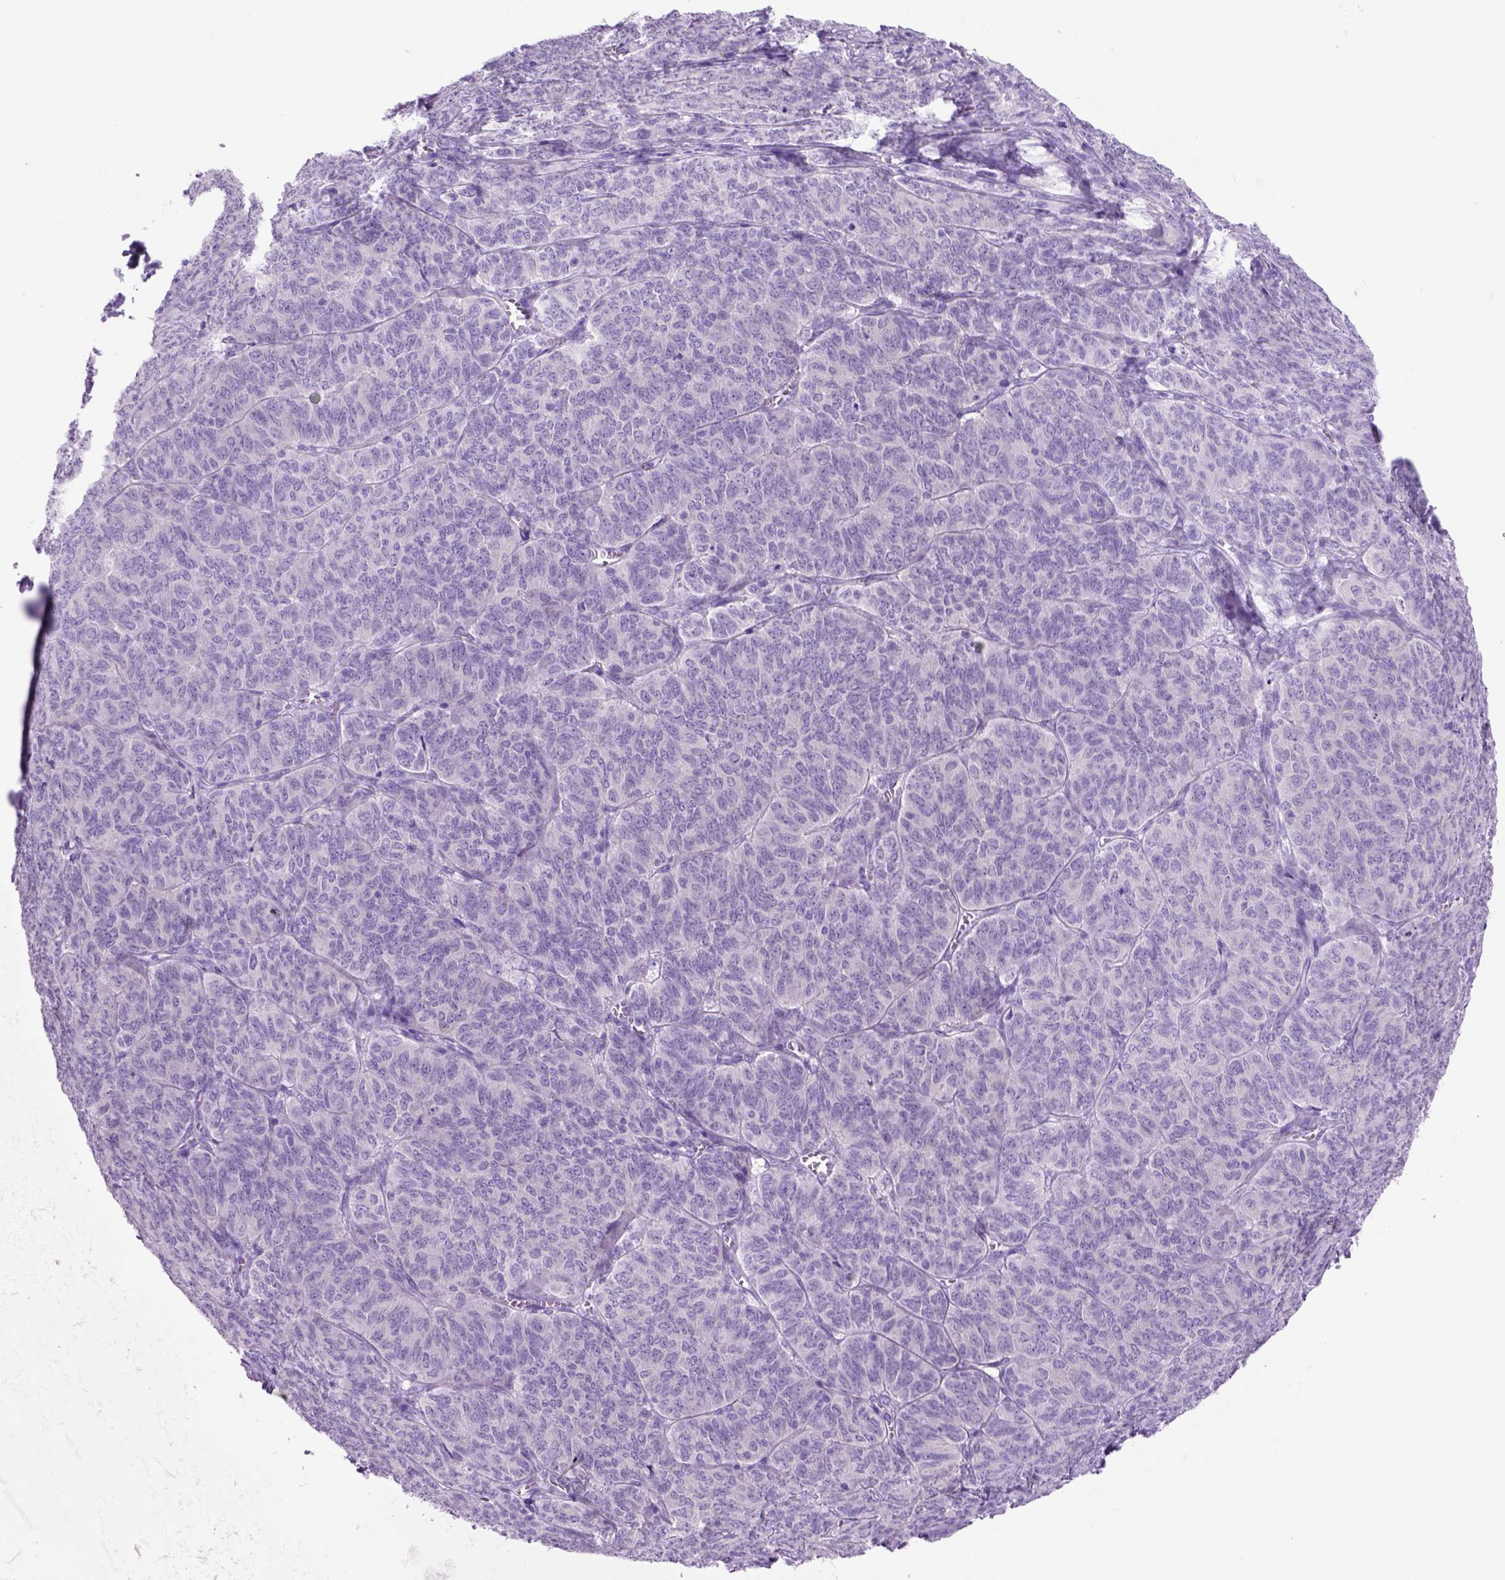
{"staining": {"intensity": "negative", "quantity": "none", "location": "none"}, "tissue": "ovarian cancer", "cell_type": "Tumor cells", "image_type": "cancer", "snomed": [{"axis": "morphology", "description": "Carcinoma, endometroid"}, {"axis": "topography", "description": "Ovary"}], "caption": "There is no significant positivity in tumor cells of ovarian endometroid carcinoma. (Brightfield microscopy of DAB (3,3'-diaminobenzidine) IHC at high magnification).", "gene": "HHIPL2", "patient": {"sex": "female", "age": 80}}